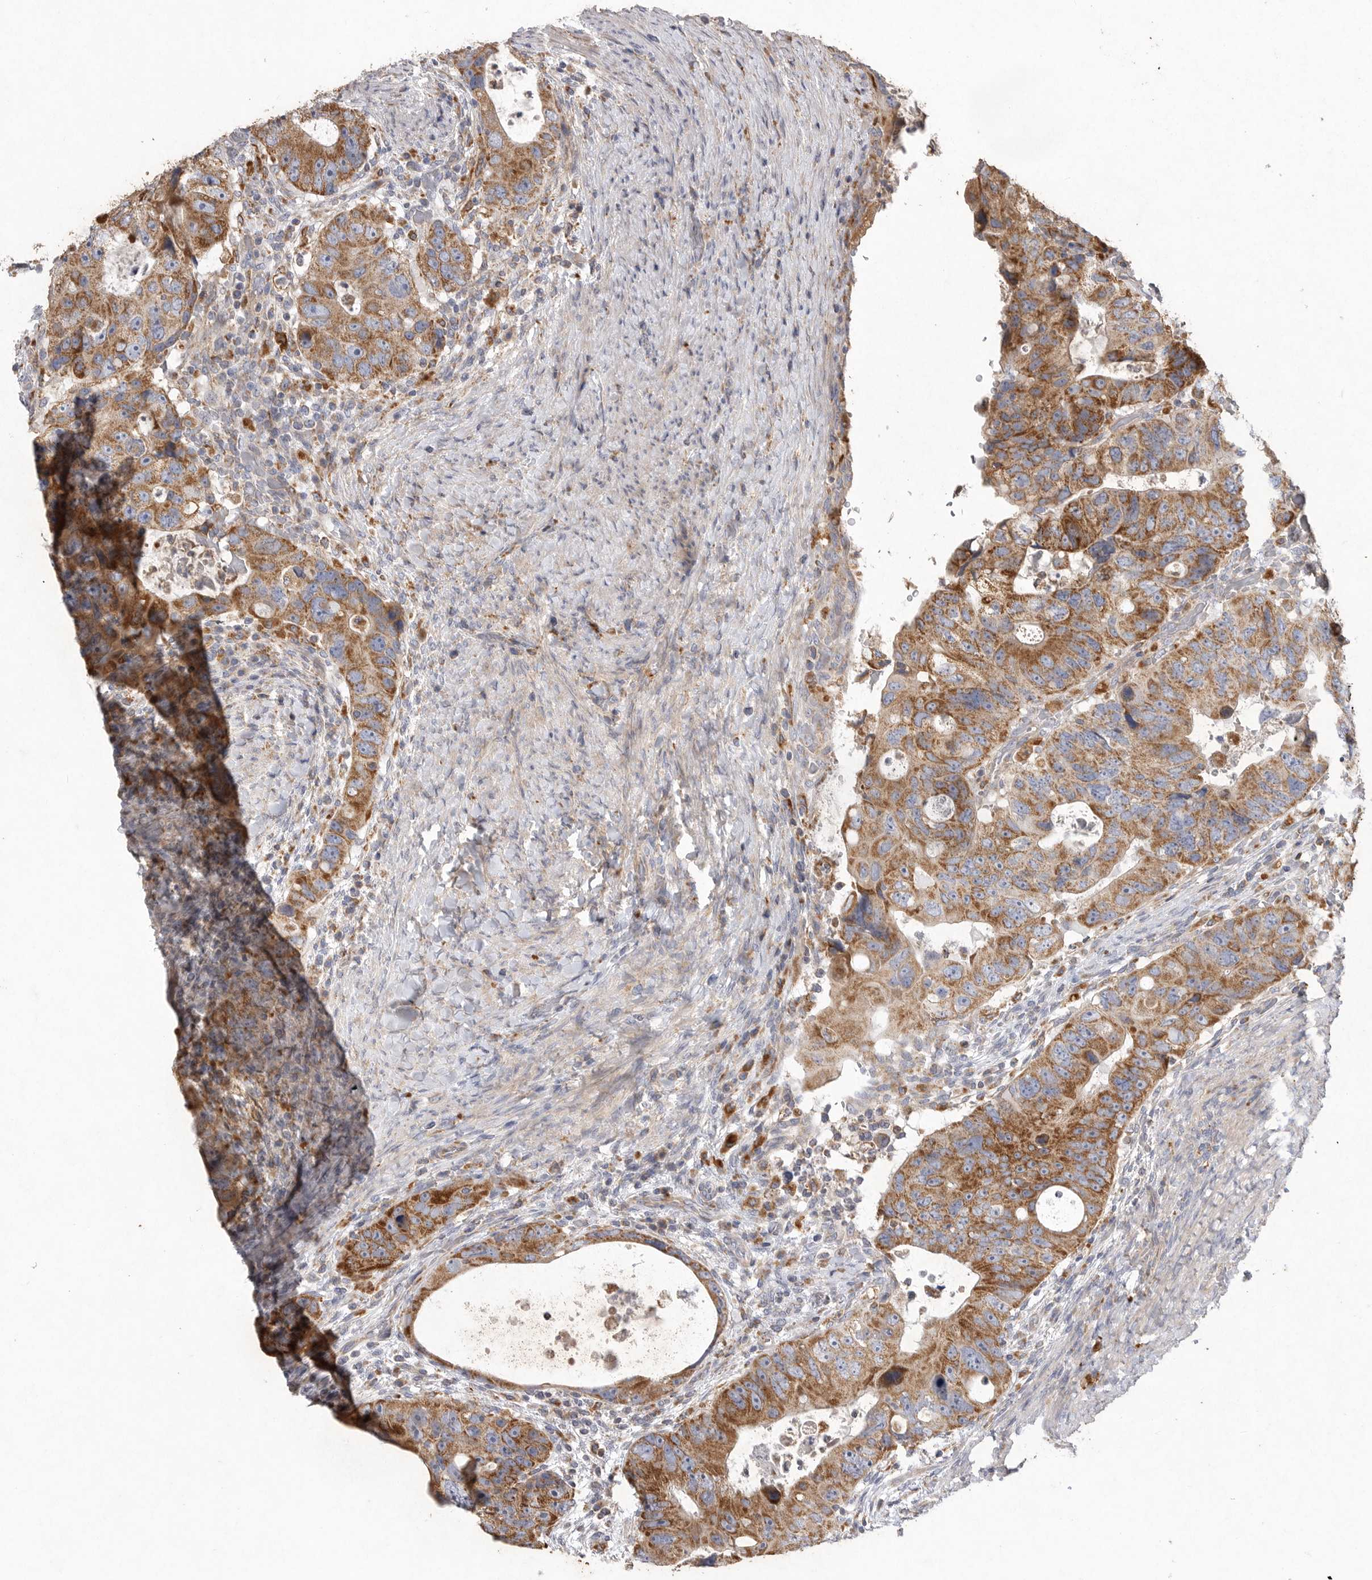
{"staining": {"intensity": "moderate", "quantity": ">75%", "location": "cytoplasmic/membranous"}, "tissue": "colorectal cancer", "cell_type": "Tumor cells", "image_type": "cancer", "snomed": [{"axis": "morphology", "description": "Adenocarcinoma, NOS"}, {"axis": "topography", "description": "Rectum"}], "caption": "DAB immunohistochemical staining of colorectal cancer exhibits moderate cytoplasmic/membranous protein staining in about >75% of tumor cells.", "gene": "MRPL41", "patient": {"sex": "male", "age": 59}}